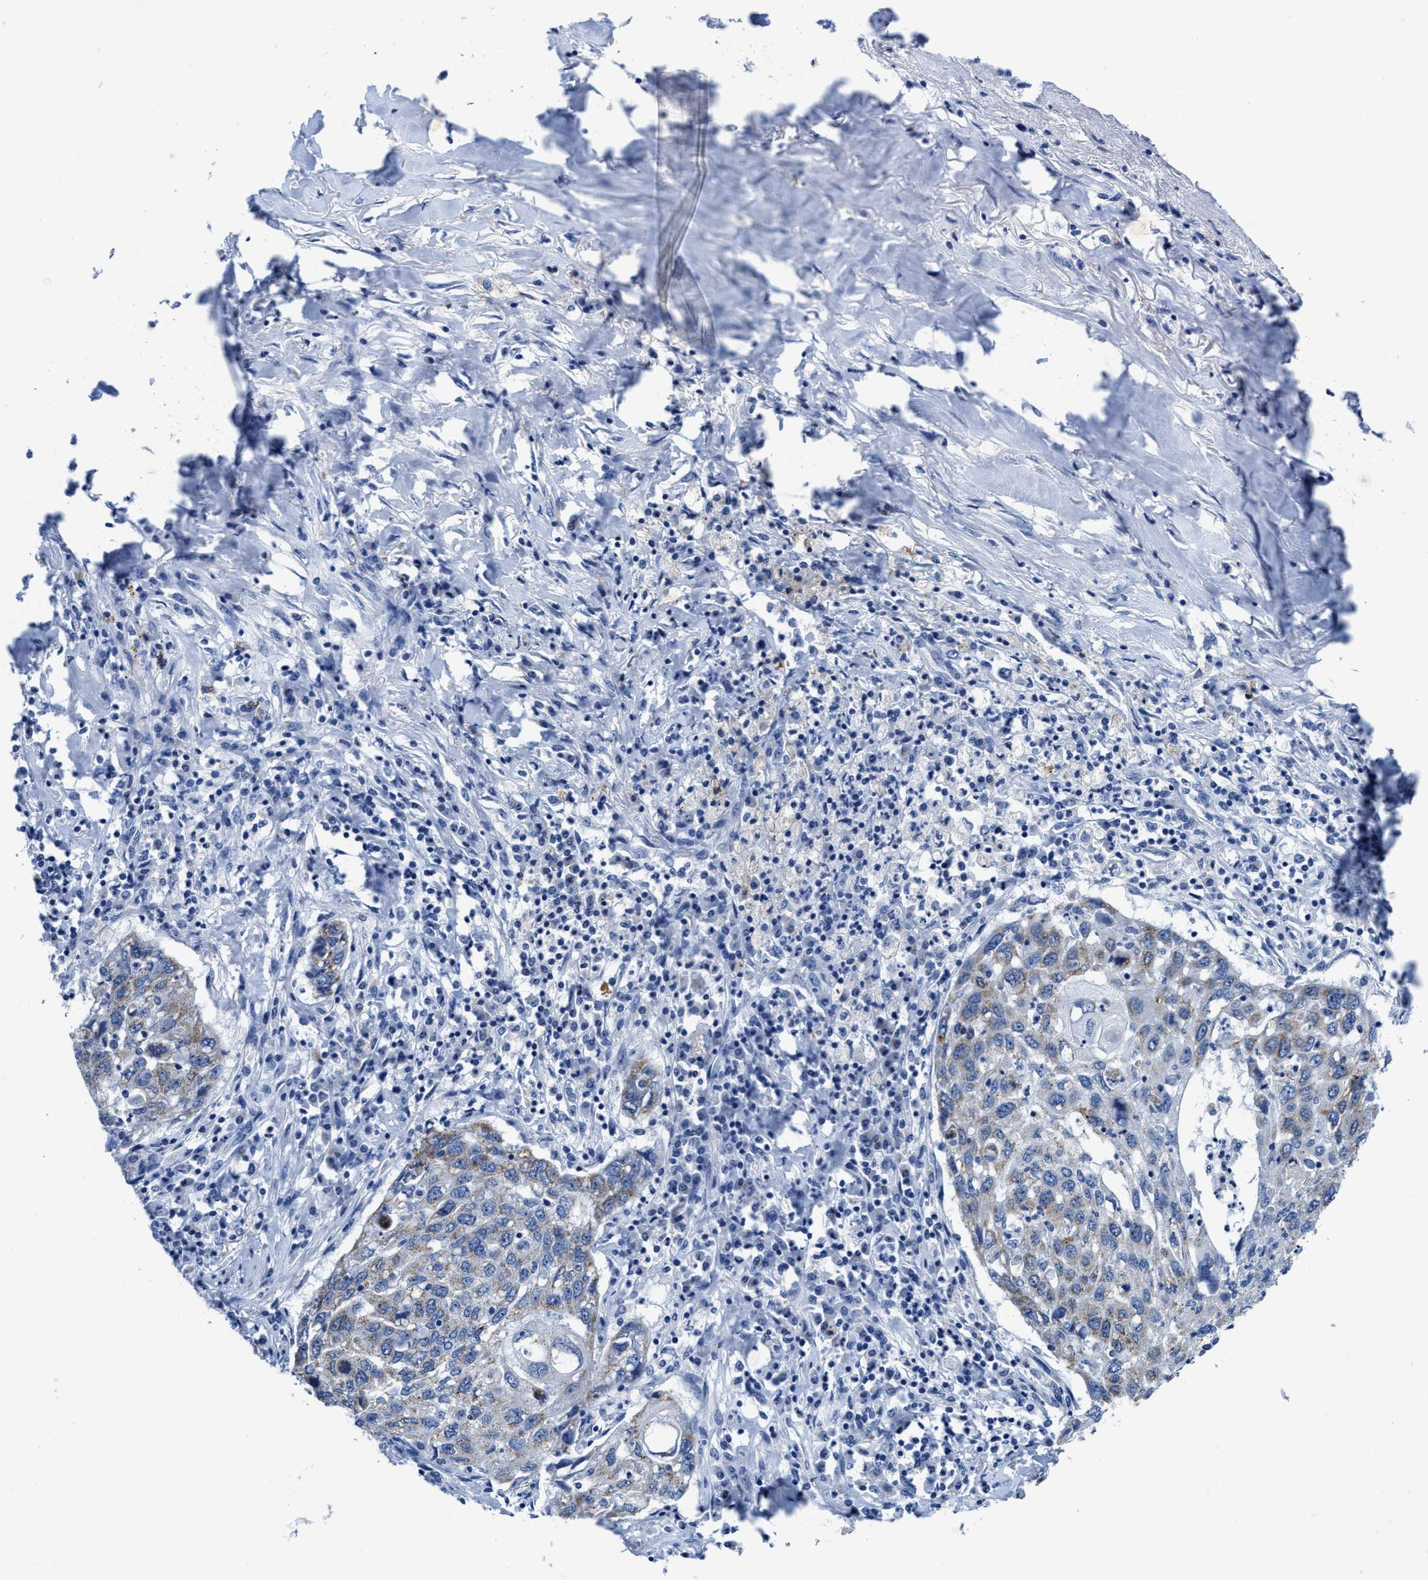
{"staining": {"intensity": "weak", "quantity": "<25%", "location": "cytoplasmic/membranous"}, "tissue": "lung cancer", "cell_type": "Tumor cells", "image_type": "cancer", "snomed": [{"axis": "morphology", "description": "Squamous cell carcinoma, NOS"}, {"axis": "topography", "description": "Lung"}], "caption": "Lung squamous cell carcinoma stained for a protein using IHC shows no positivity tumor cells.", "gene": "TBRG4", "patient": {"sex": "female", "age": 63}}